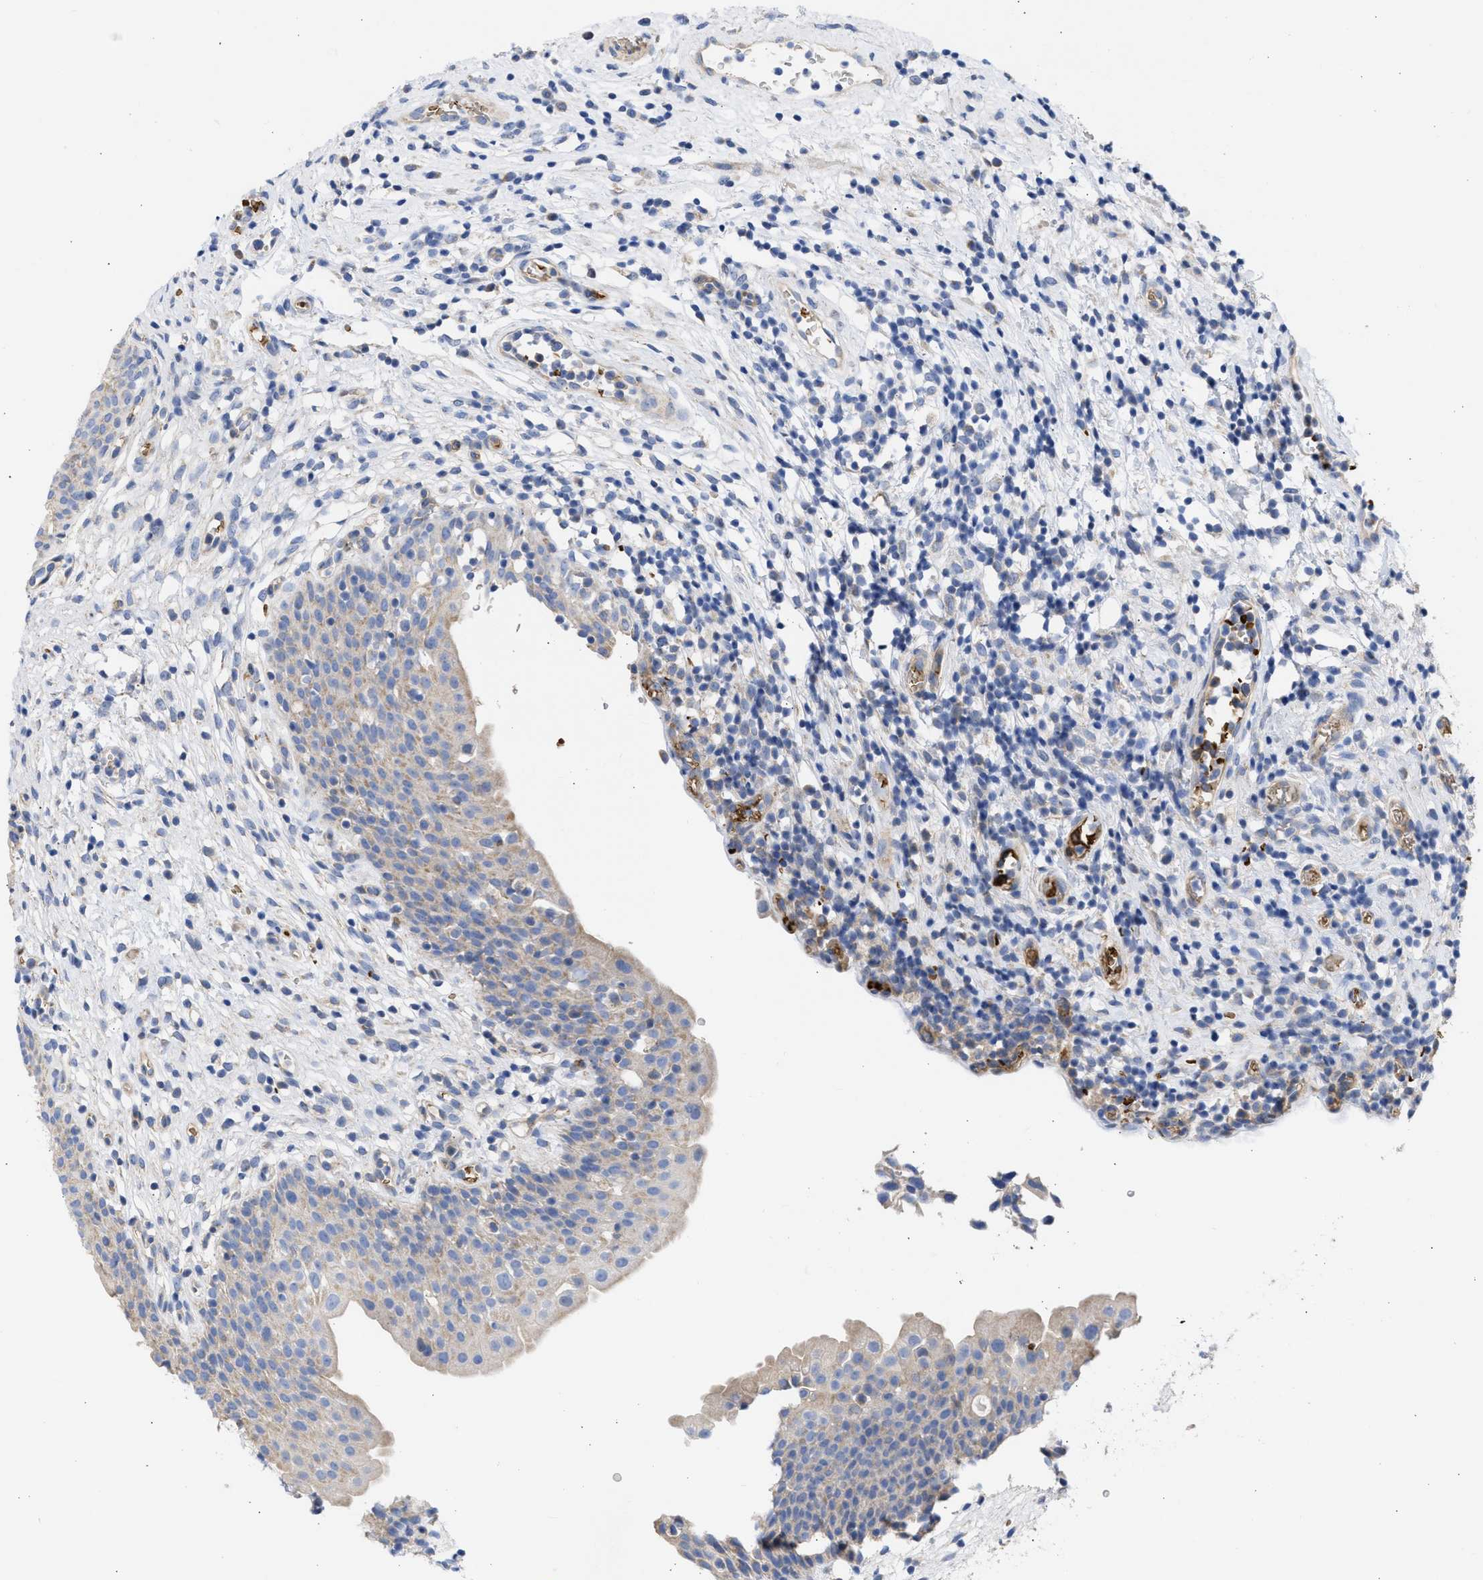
{"staining": {"intensity": "weak", "quantity": "25%-75%", "location": "cytoplasmic/membranous"}, "tissue": "urinary bladder", "cell_type": "Urothelial cells", "image_type": "normal", "snomed": [{"axis": "morphology", "description": "Normal tissue, NOS"}, {"axis": "topography", "description": "Urinary bladder"}], "caption": "This histopathology image exhibits immunohistochemistry staining of normal human urinary bladder, with low weak cytoplasmic/membranous staining in about 25%-75% of urothelial cells.", "gene": "BTG3", "patient": {"sex": "male", "age": 37}}